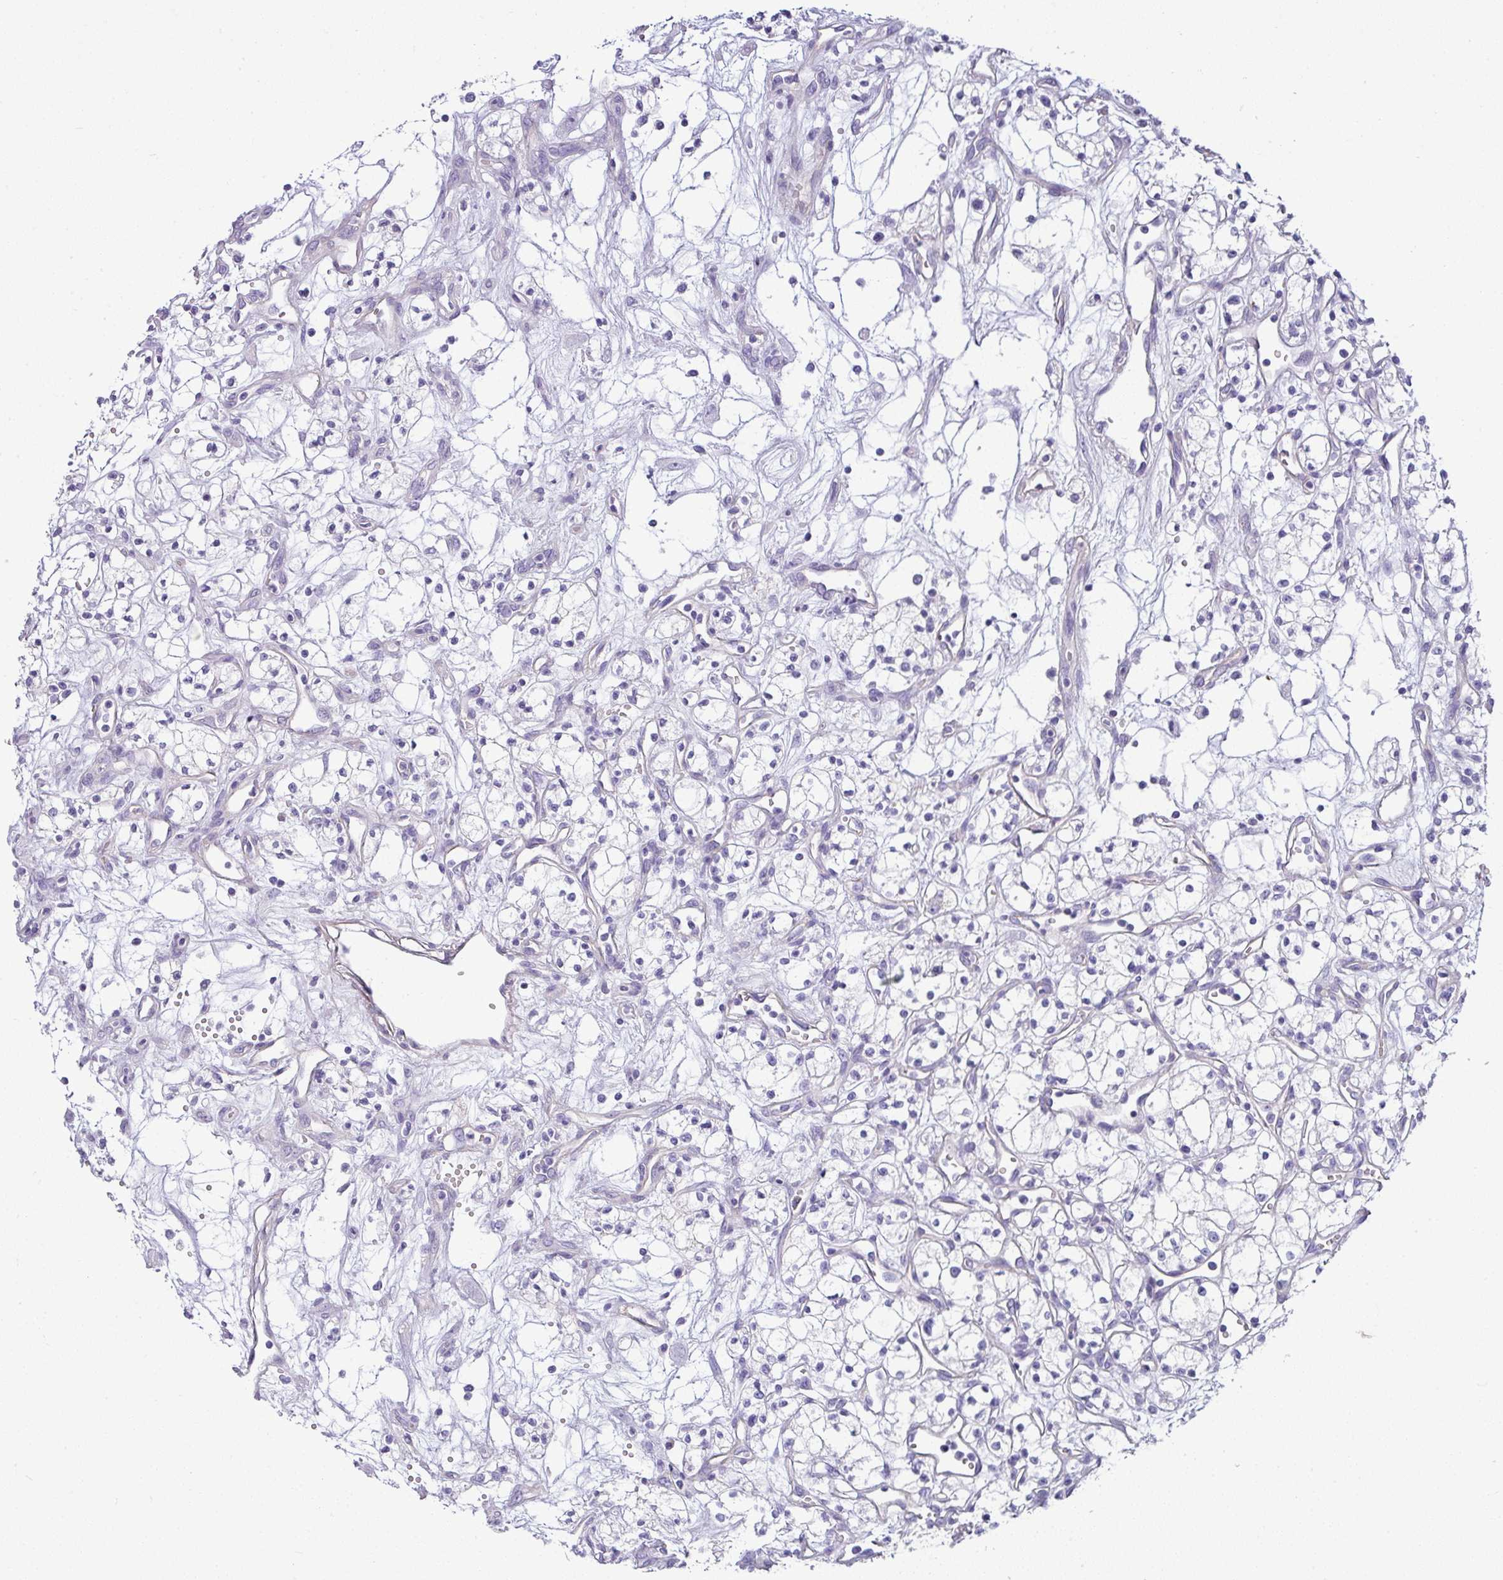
{"staining": {"intensity": "negative", "quantity": "none", "location": "none"}, "tissue": "renal cancer", "cell_type": "Tumor cells", "image_type": "cancer", "snomed": [{"axis": "morphology", "description": "Adenocarcinoma, NOS"}, {"axis": "topography", "description": "Kidney"}], "caption": "Immunohistochemical staining of adenocarcinoma (renal) reveals no significant staining in tumor cells.", "gene": "VCX2", "patient": {"sex": "male", "age": 59}}